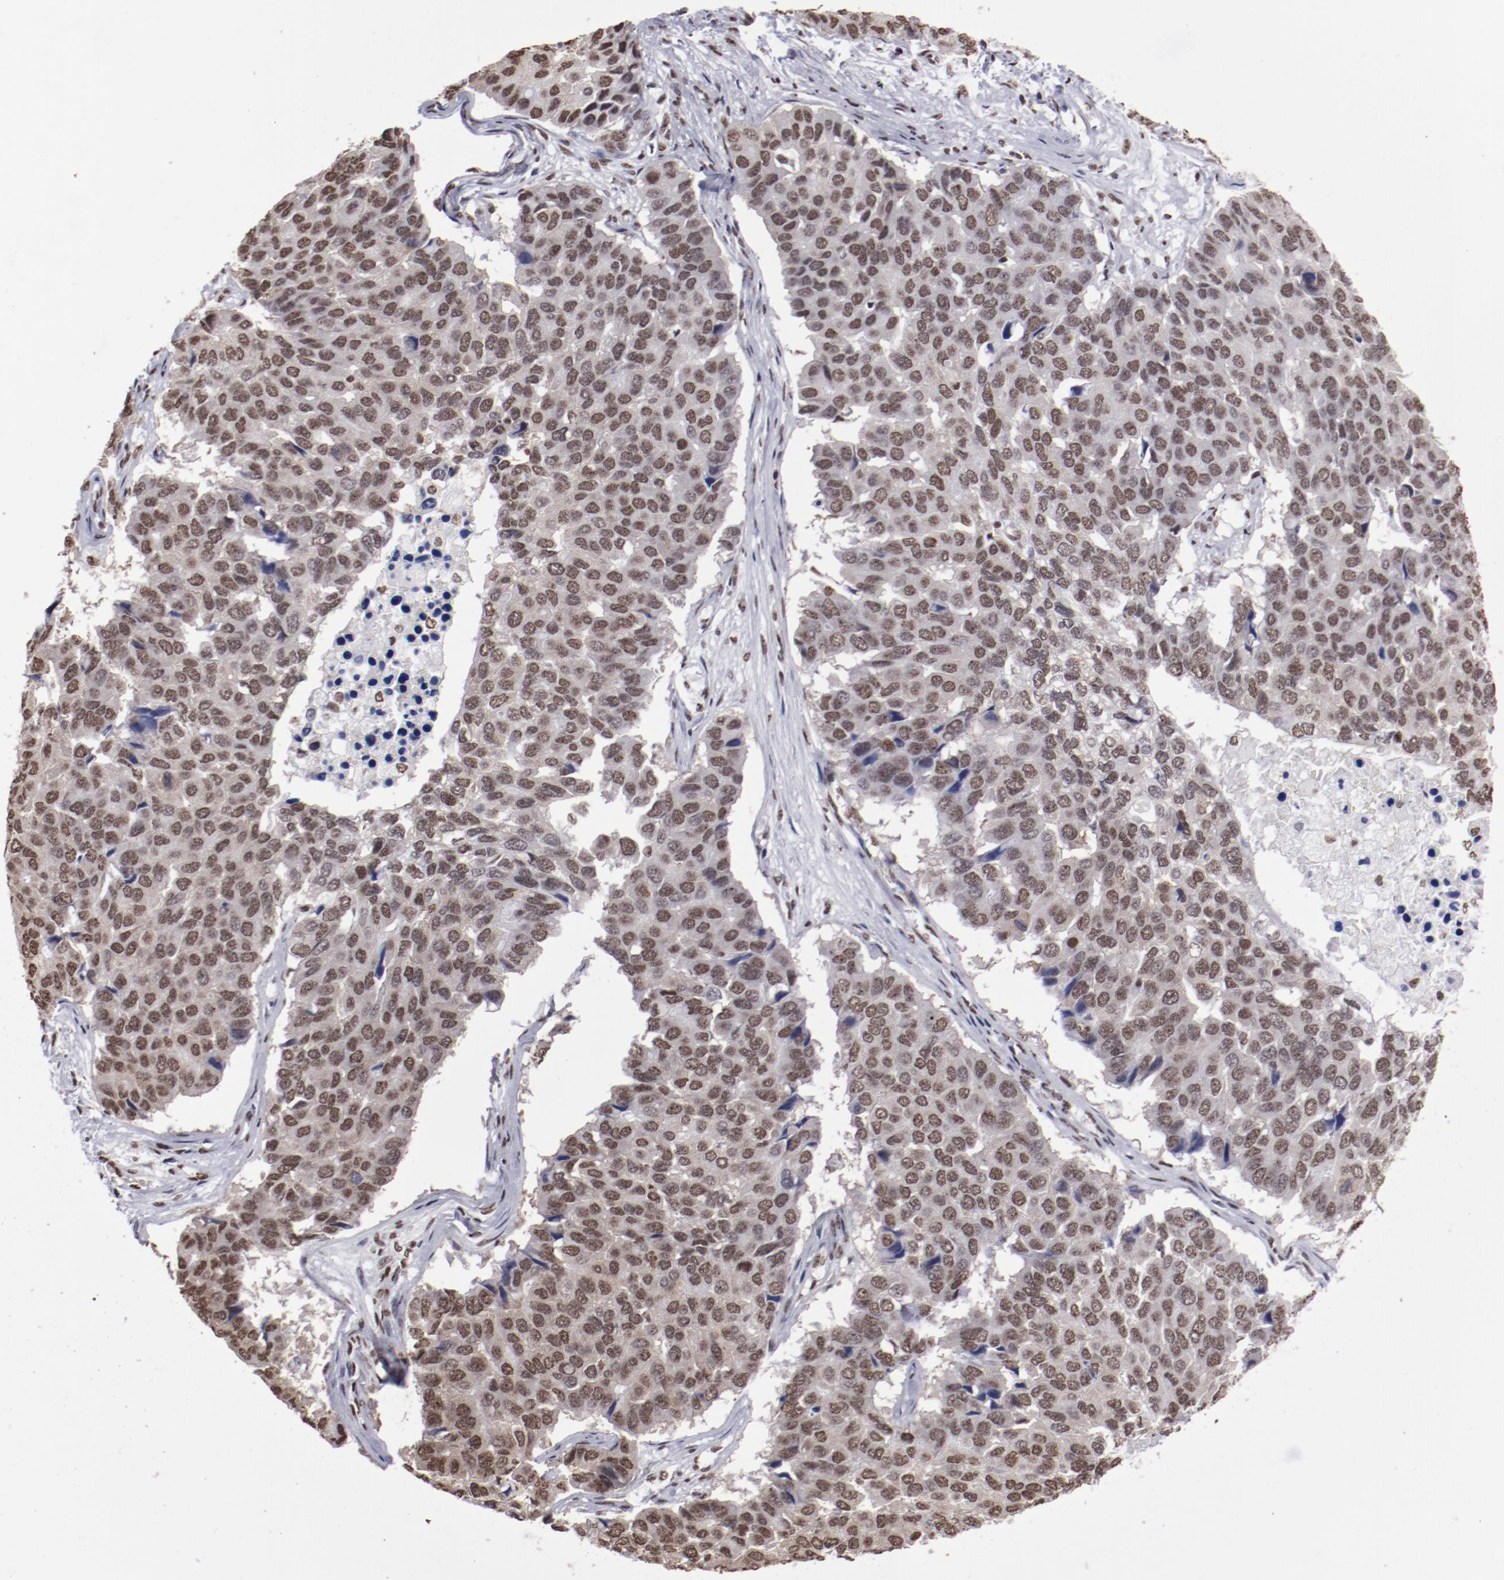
{"staining": {"intensity": "strong", "quantity": ">75%", "location": "nuclear"}, "tissue": "pancreatic cancer", "cell_type": "Tumor cells", "image_type": "cancer", "snomed": [{"axis": "morphology", "description": "Adenocarcinoma, NOS"}, {"axis": "topography", "description": "Pancreas"}], "caption": "Immunohistochemical staining of human pancreatic adenocarcinoma shows strong nuclear protein positivity in approximately >75% of tumor cells.", "gene": "HNRNPA2B1", "patient": {"sex": "male", "age": 50}}